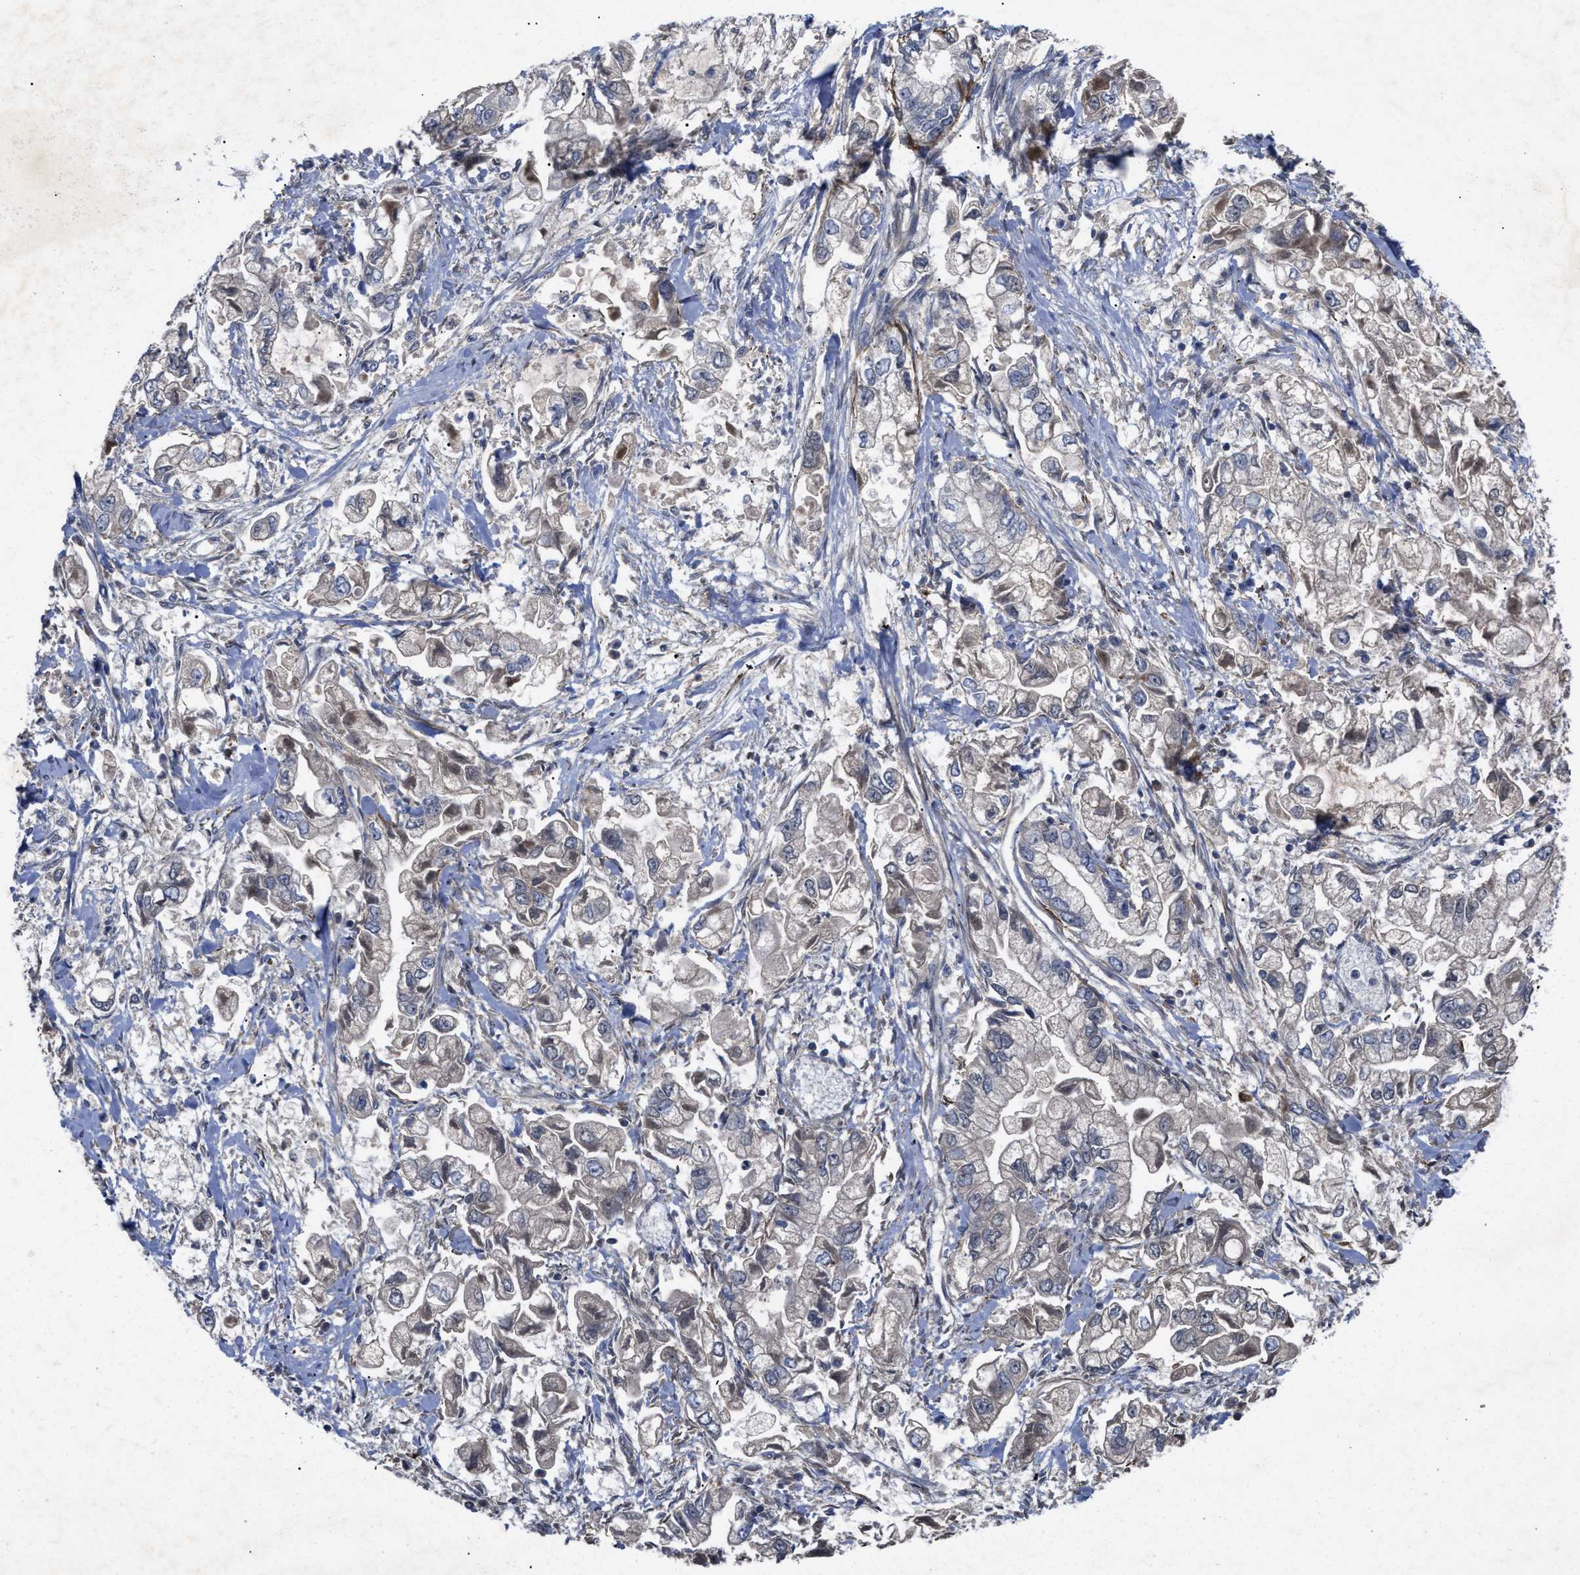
{"staining": {"intensity": "negative", "quantity": "none", "location": "none"}, "tissue": "stomach cancer", "cell_type": "Tumor cells", "image_type": "cancer", "snomed": [{"axis": "morphology", "description": "Normal tissue, NOS"}, {"axis": "morphology", "description": "Adenocarcinoma, NOS"}, {"axis": "topography", "description": "Stomach"}], "caption": "Human adenocarcinoma (stomach) stained for a protein using immunohistochemistry displays no positivity in tumor cells.", "gene": "ST6GALNAC6", "patient": {"sex": "male", "age": 62}}